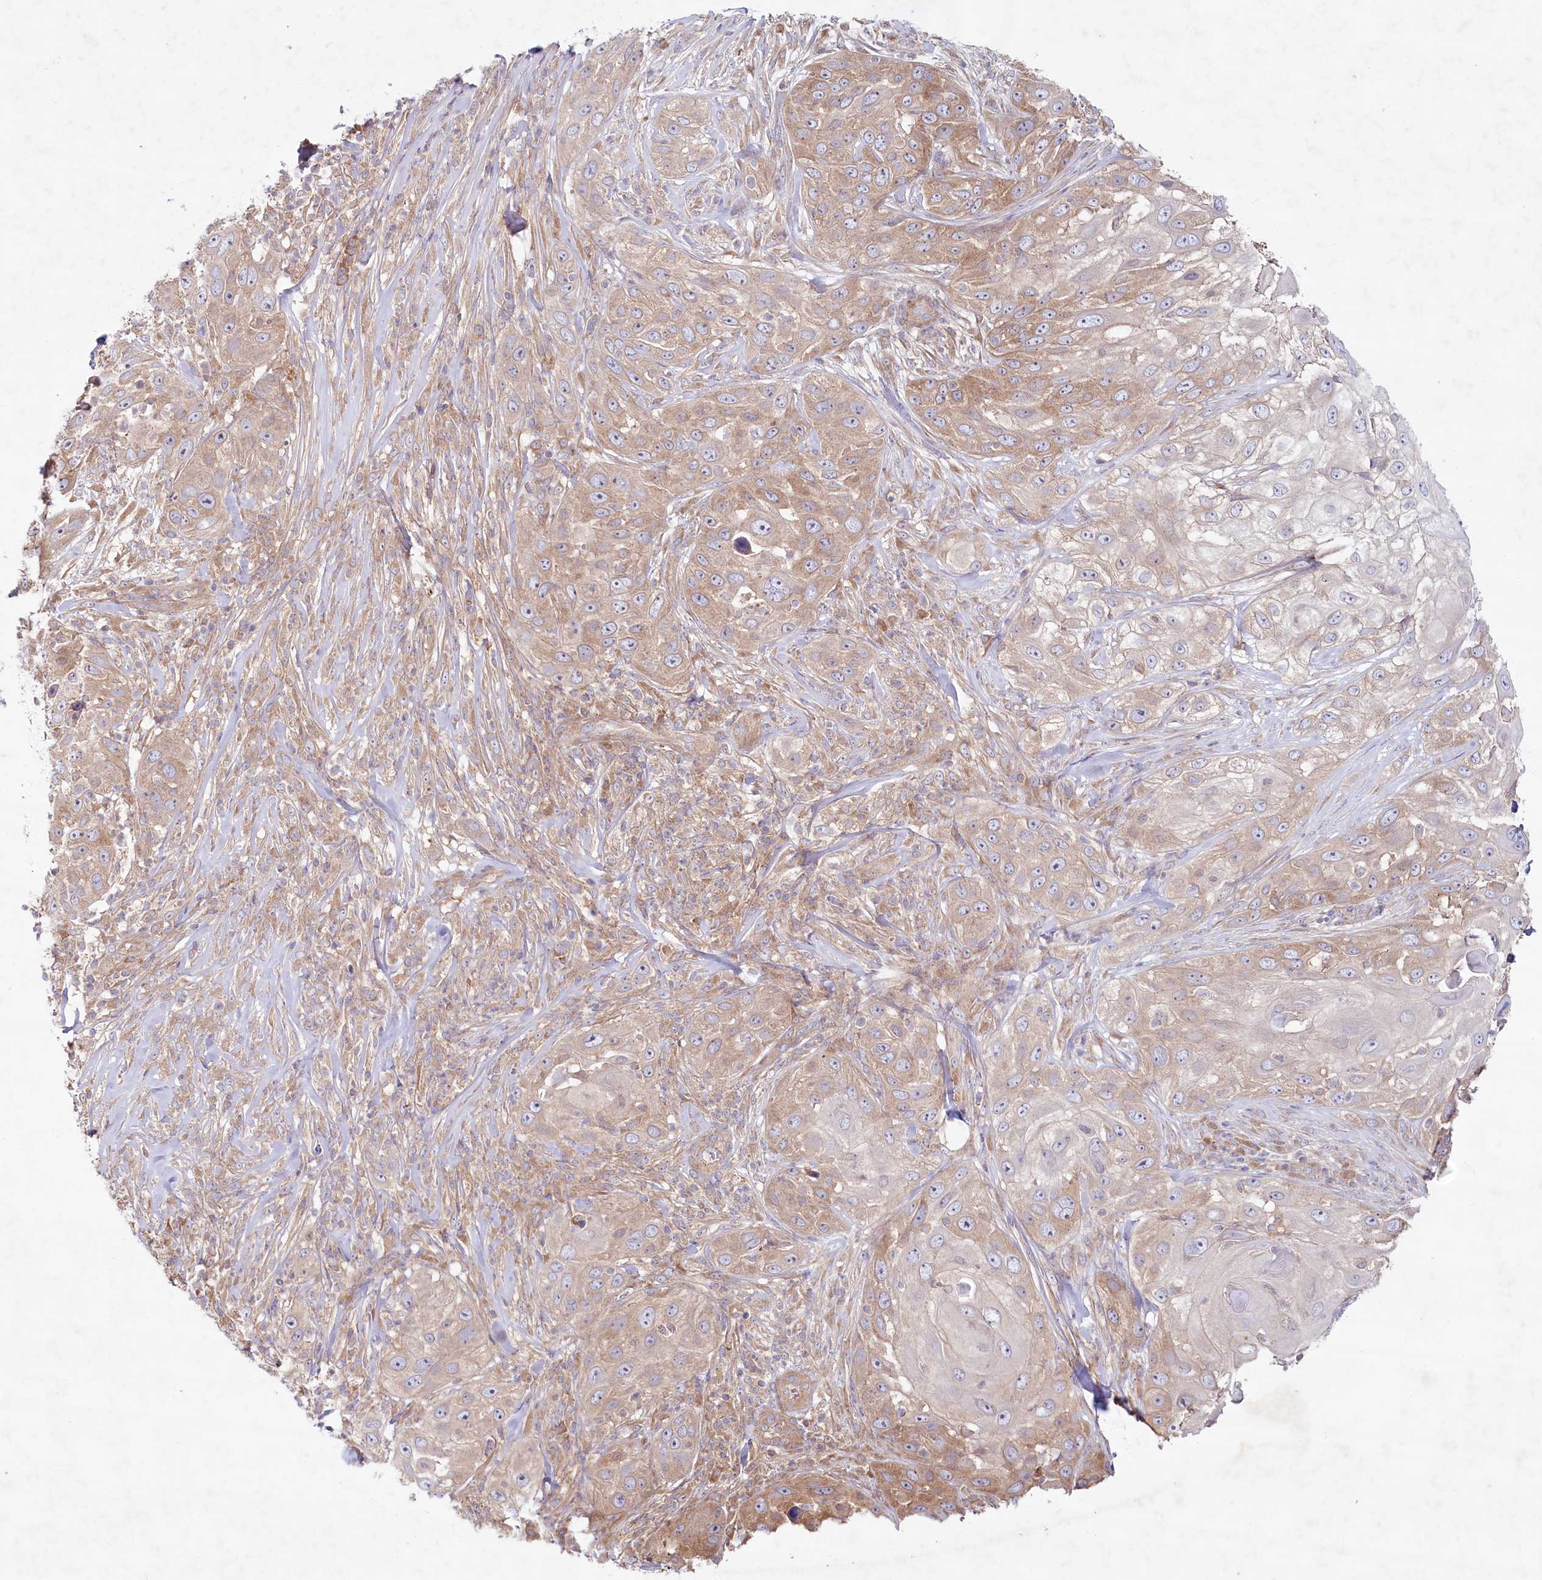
{"staining": {"intensity": "weak", "quantity": ">75%", "location": "cytoplasmic/membranous"}, "tissue": "skin cancer", "cell_type": "Tumor cells", "image_type": "cancer", "snomed": [{"axis": "morphology", "description": "Squamous cell carcinoma, NOS"}, {"axis": "topography", "description": "Skin"}], "caption": "A photomicrograph showing weak cytoplasmic/membranous positivity in approximately >75% of tumor cells in skin cancer, as visualized by brown immunohistochemical staining.", "gene": "TNIP1", "patient": {"sex": "female", "age": 44}}